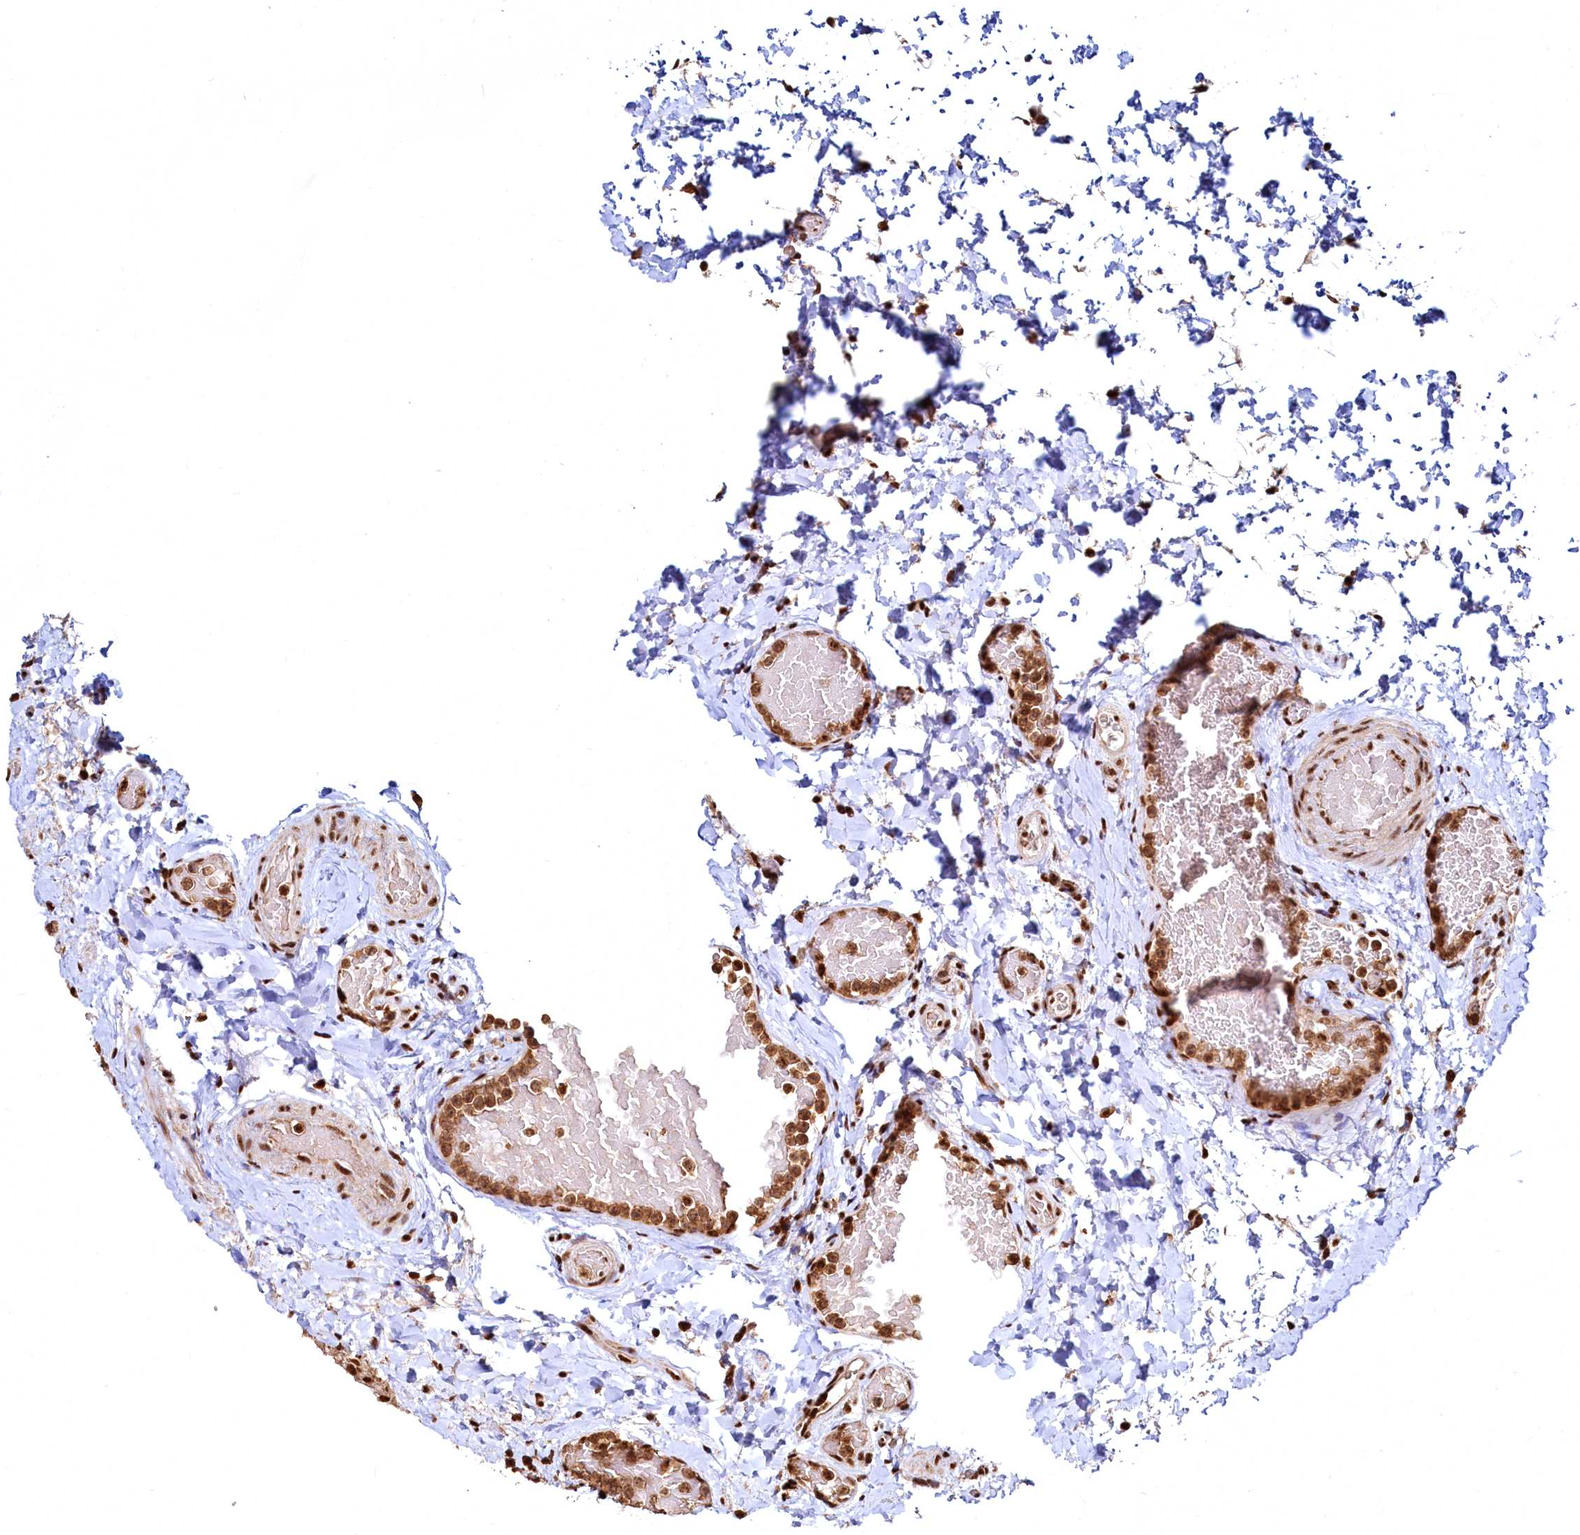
{"staining": {"intensity": "strong", "quantity": ">75%", "location": "nuclear"}, "tissue": "urinary bladder", "cell_type": "Urothelial cells", "image_type": "normal", "snomed": [{"axis": "morphology", "description": "Normal tissue, NOS"}, {"axis": "topography", "description": "Urinary bladder"}], "caption": "The immunohistochemical stain shows strong nuclear positivity in urothelial cells of benign urinary bladder.", "gene": "RSRC2", "patient": {"sex": "female", "age": 27}}